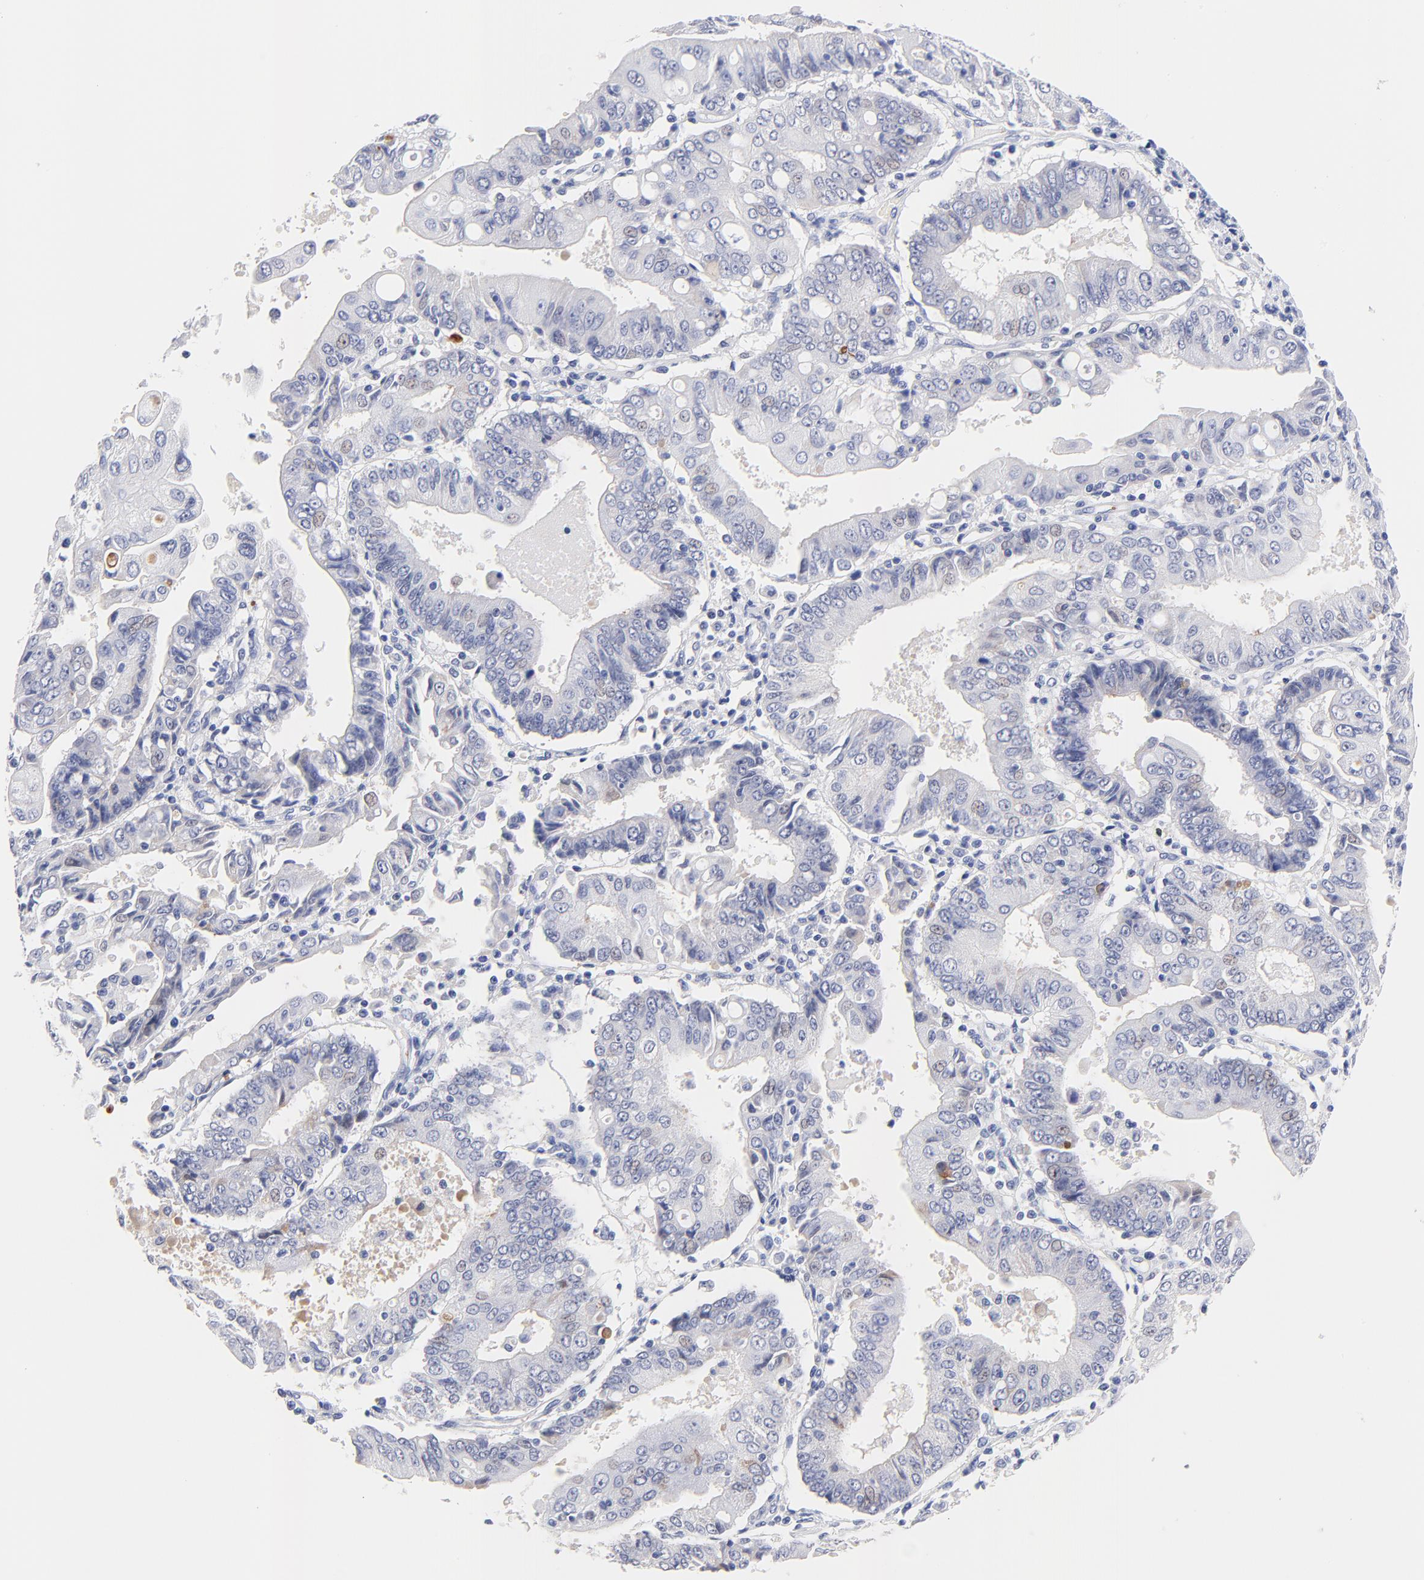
{"staining": {"intensity": "negative", "quantity": "none", "location": "none"}, "tissue": "endometrial cancer", "cell_type": "Tumor cells", "image_type": "cancer", "snomed": [{"axis": "morphology", "description": "Adenocarcinoma, NOS"}, {"axis": "topography", "description": "Endometrium"}], "caption": "An image of endometrial cancer (adenocarcinoma) stained for a protein shows no brown staining in tumor cells.", "gene": "FAM117B", "patient": {"sex": "female", "age": 75}}